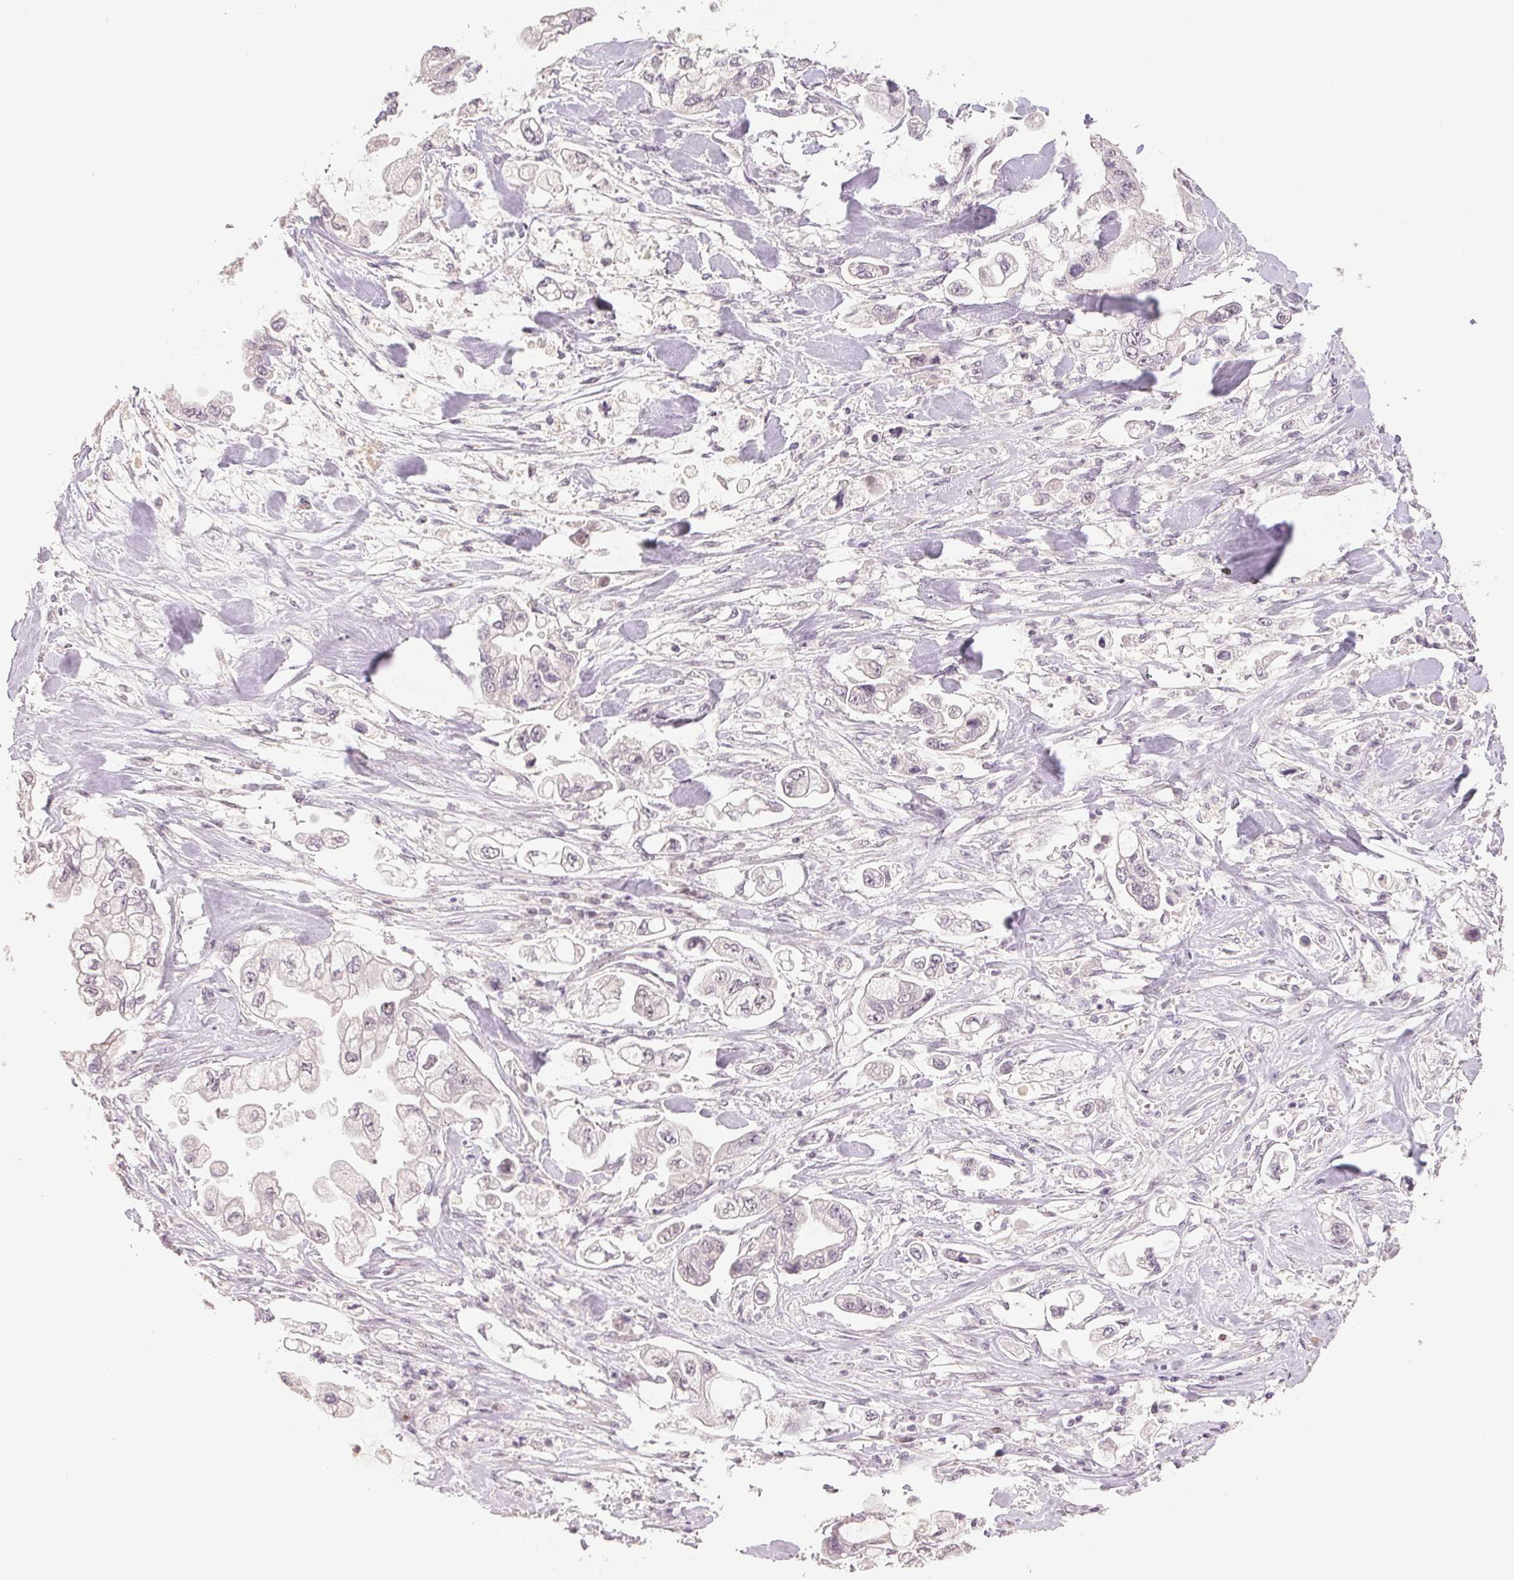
{"staining": {"intensity": "negative", "quantity": "none", "location": "none"}, "tissue": "stomach cancer", "cell_type": "Tumor cells", "image_type": "cancer", "snomed": [{"axis": "morphology", "description": "Adenocarcinoma, NOS"}, {"axis": "topography", "description": "Stomach"}], "caption": "IHC micrograph of neoplastic tissue: human stomach adenocarcinoma stained with DAB shows no significant protein staining in tumor cells.", "gene": "POLR3G", "patient": {"sex": "male", "age": 62}}